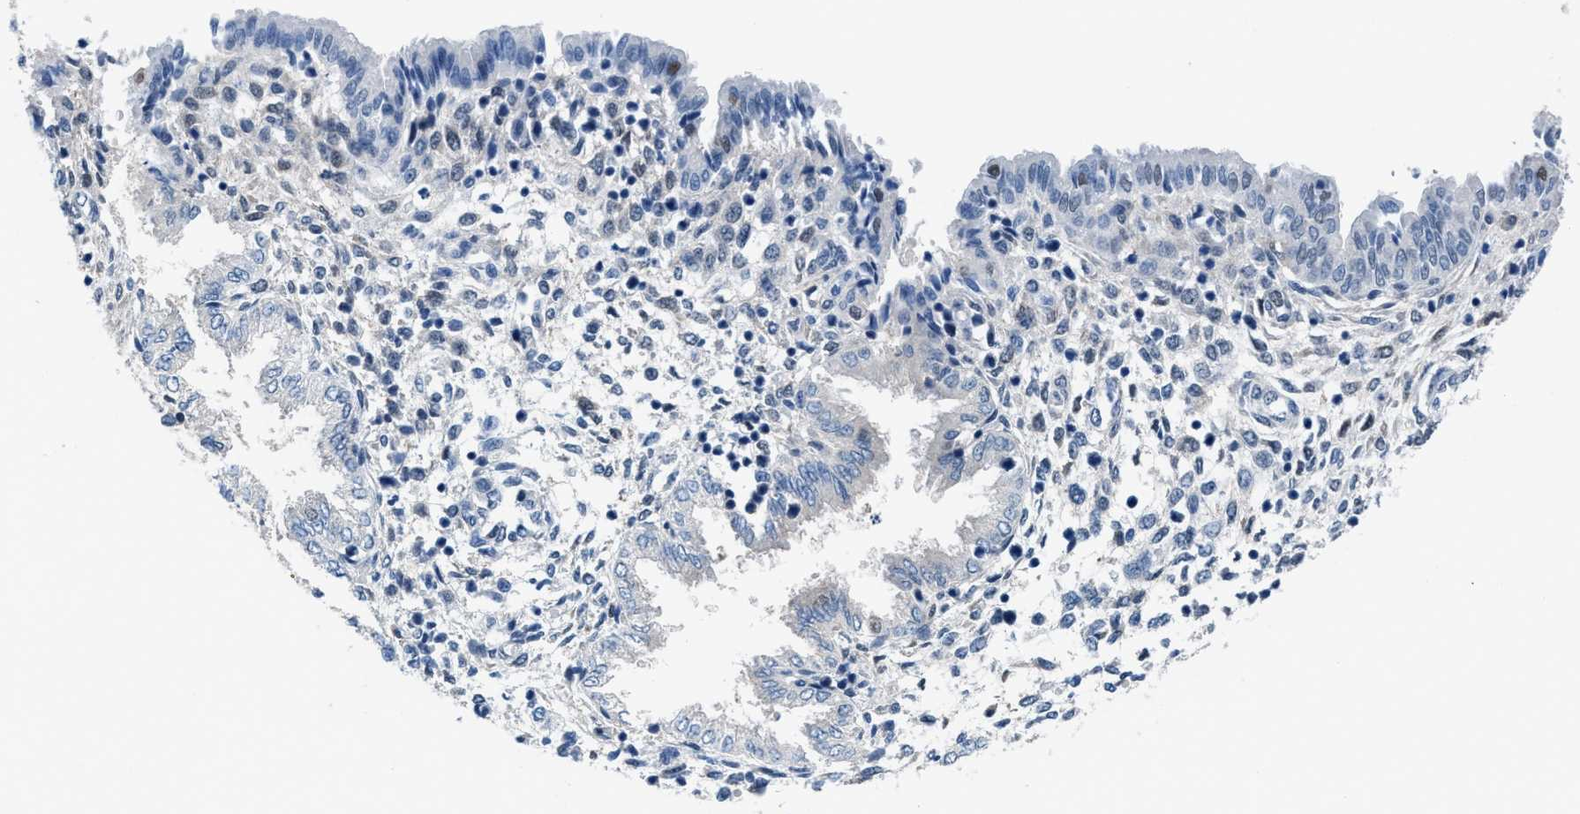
{"staining": {"intensity": "negative", "quantity": "none", "location": "none"}, "tissue": "endometrium", "cell_type": "Cells in endometrial stroma", "image_type": "normal", "snomed": [{"axis": "morphology", "description": "Normal tissue, NOS"}, {"axis": "topography", "description": "Endometrium"}], "caption": "Unremarkable endometrium was stained to show a protein in brown. There is no significant positivity in cells in endometrial stroma. (DAB (3,3'-diaminobenzidine) IHC visualized using brightfield microscopy, high magnification).", "gene": "NUDT5", "patient": {"sex": "female", "age": 33}}